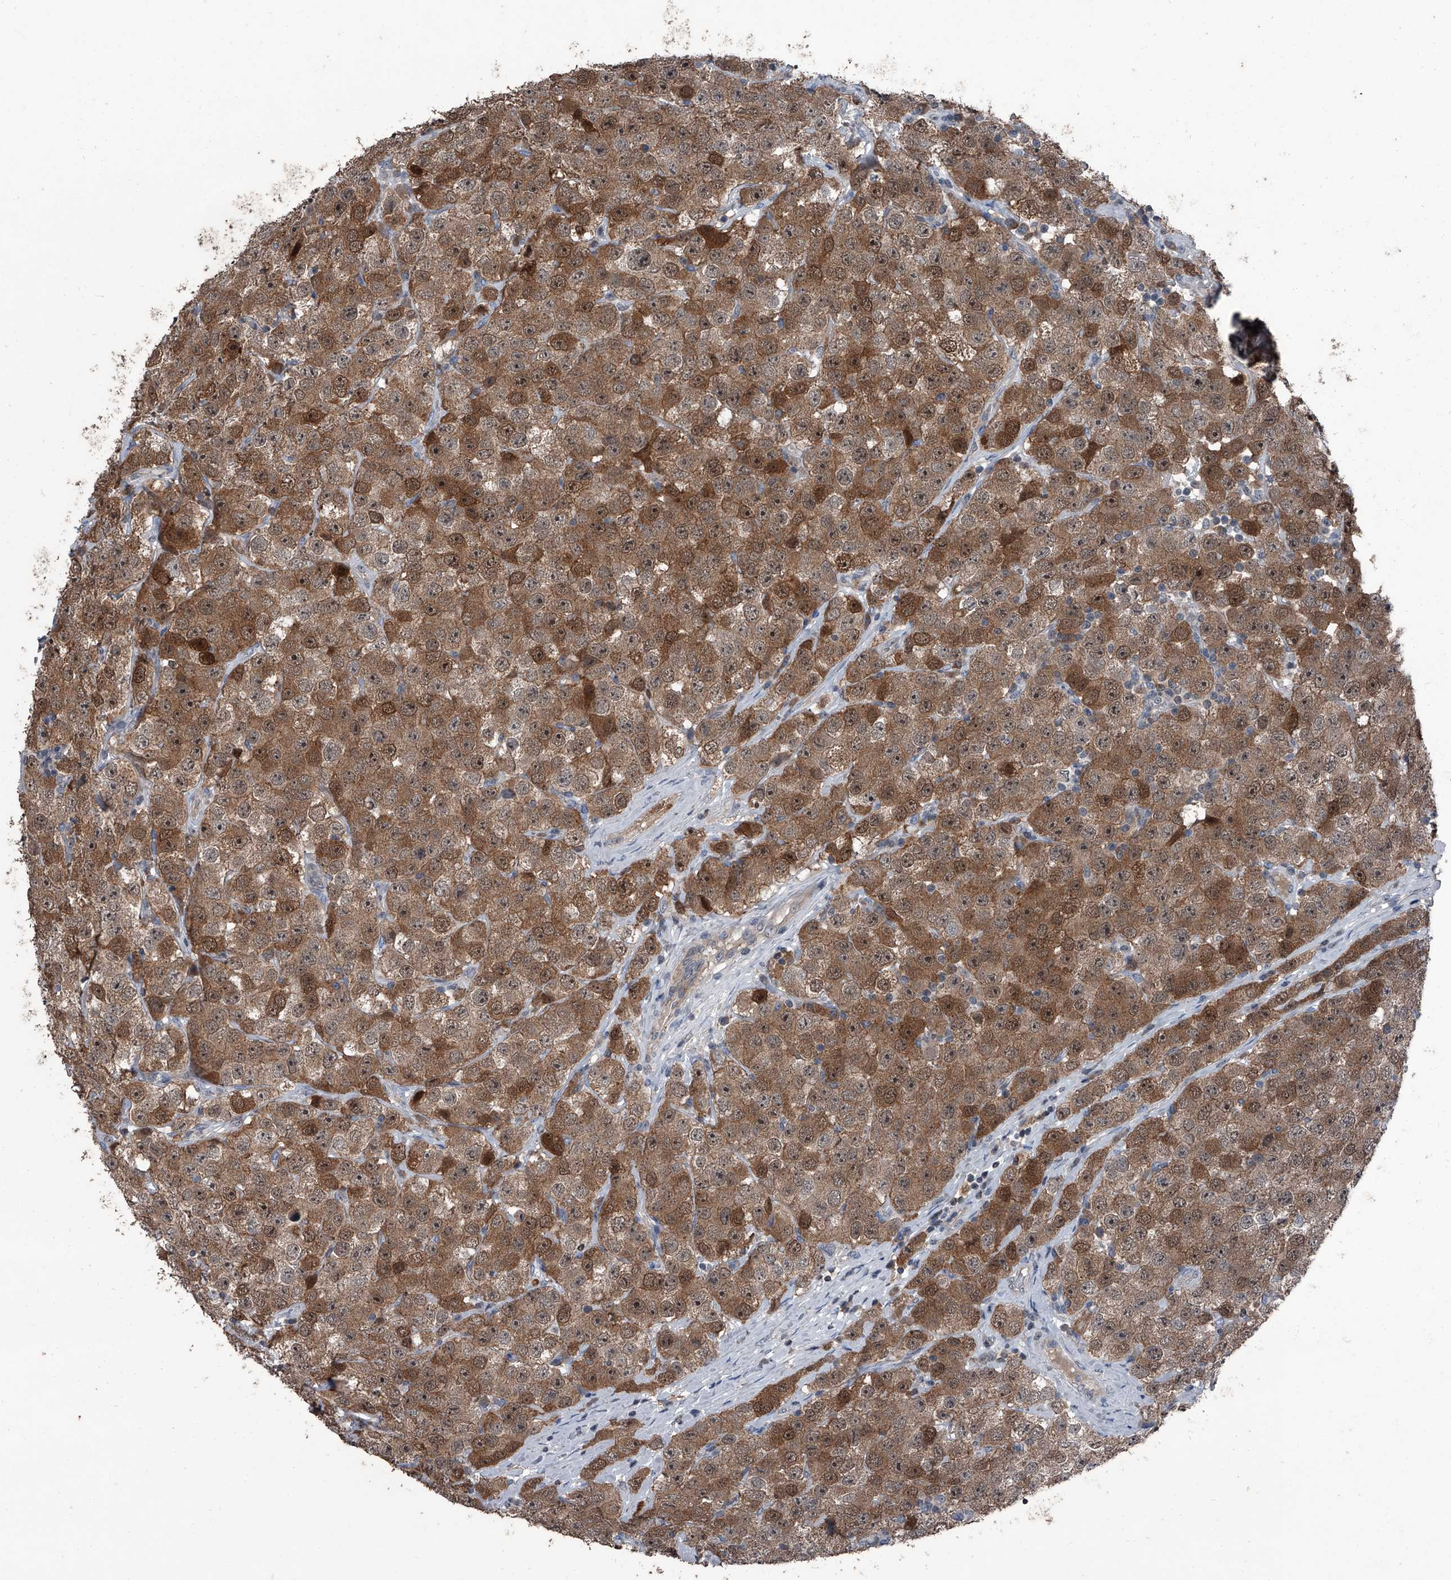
{"staining": {"intensity": "moderate", "quantity": ">75%", "location": "cytoplasmic/membranous,nuclear"}, "tissue": "testis cancer", "cell_type": "Tumor cells", "image_type": "cancer", "snomed": [{"axis": "morphology", "description": "Seminoma, NOS"}, {"axis": "topography", "description": "Testis"}], "caption": "Immunohistochemical staining of human seminoma (testis) demonstrates moderate cytoplasmic/membranous and nuclear protein positivity in about >75% of tumor cells.", "gene": "OARD1", "patient": {"sex": "male", "age": 28}}